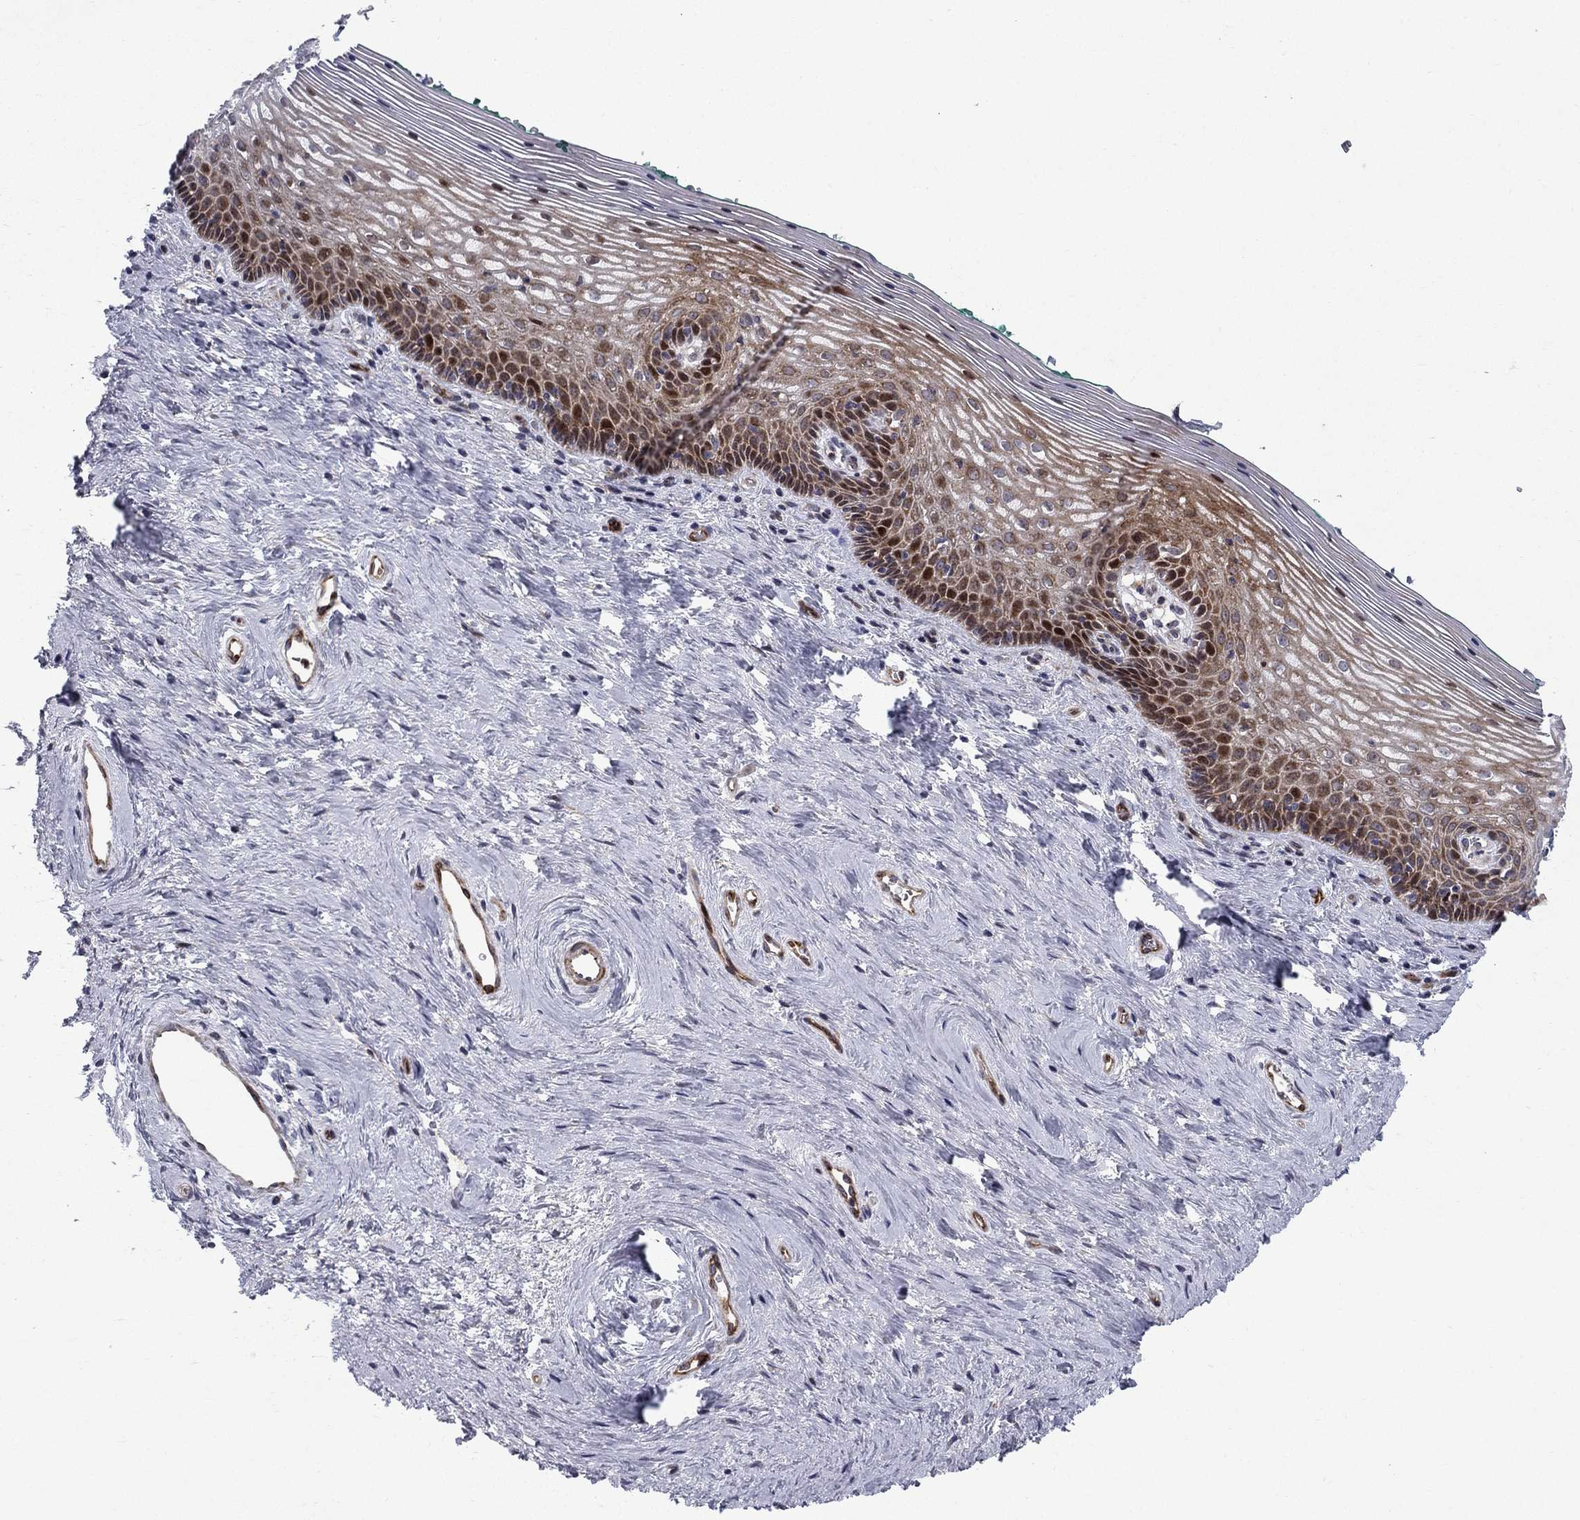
{"staining": {"intensity": "strong", "quantity": "<25%", "location": "cytoplasmic/membranous,nuclear"}, "tissue": "vagina", "cell_type": "Squamous epithelial cells", "image_type": "normal", "snomed": [{"axis": "morphology", "description": "Normal tissue, NOS"}, {"axis": "topography", "description": "Vagina"}], "caption": "An immunohistochemistry (IHC) image of benign tissue is shown. Protein staining in brown labels strong cytoplasmic/membranous,nuclear positivity in vagina within squamous epithelial cells.", "gene": "MIOS", "patient": {"sex": "female", "age": 45}}